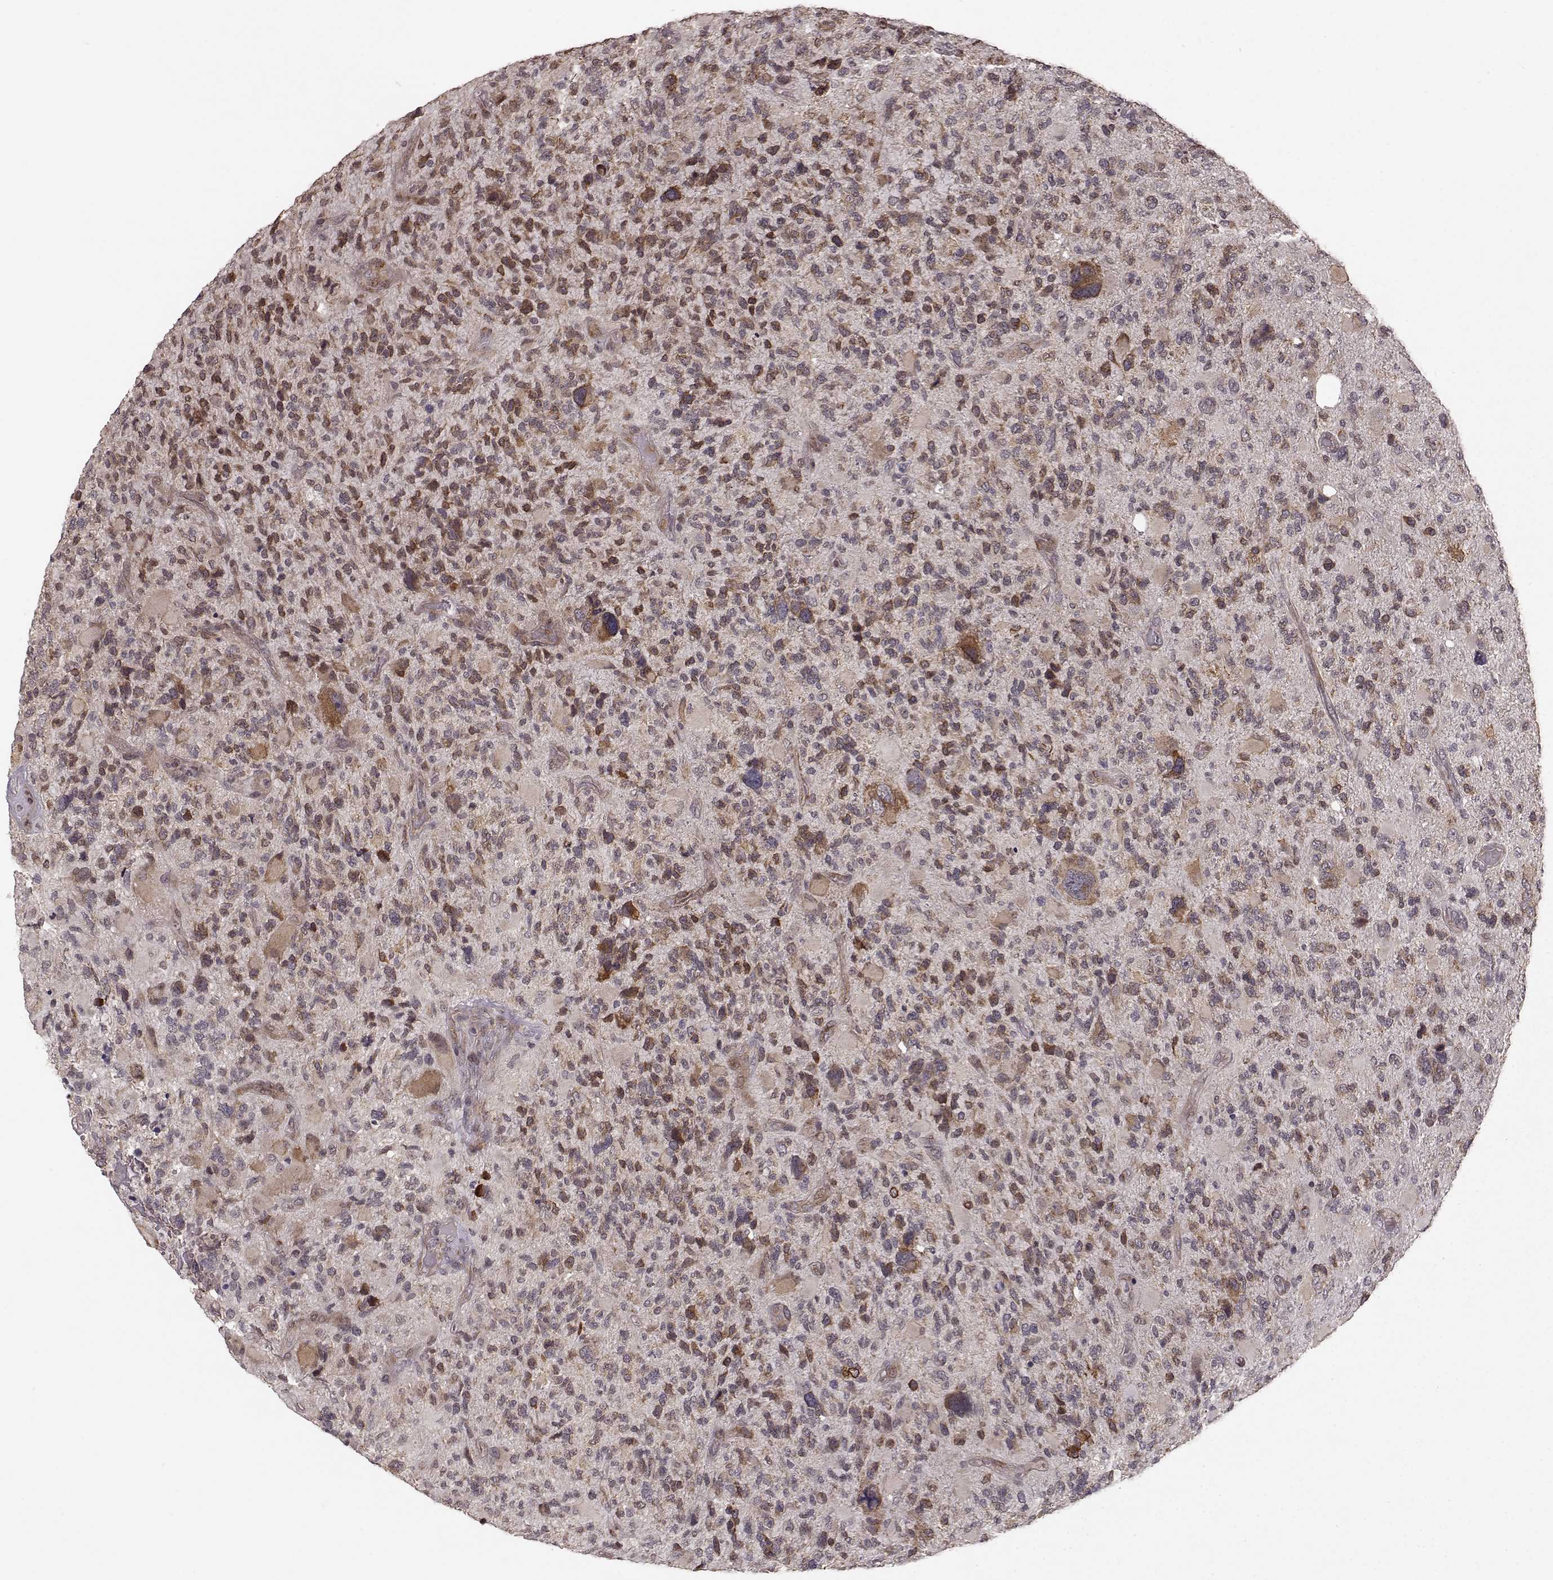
{"staining": {"intensity": "weak", "quantity": "25%-75%", "location": "cytoplasmic/membranous"}, "tissue": "glioma", "cell_type": "Tumor cells", "image_type": "cancer", "snomed": [{"axis": "morphology", "description": "Glioma, malignant, High grade"}, {"axis": "topography", "description": "Brain"}], "caption": "High-magnification brightfield microscopy of glioma stained with DAB (brown) and counterstained with hematoxylin (blue). tumor cells exhibit weak cytoplasmic/membranous positivity is appreciated in approximately25%-75% of cells.", "gene": "ELOVL5", "patient": {"sex": "female", "age": 71}}